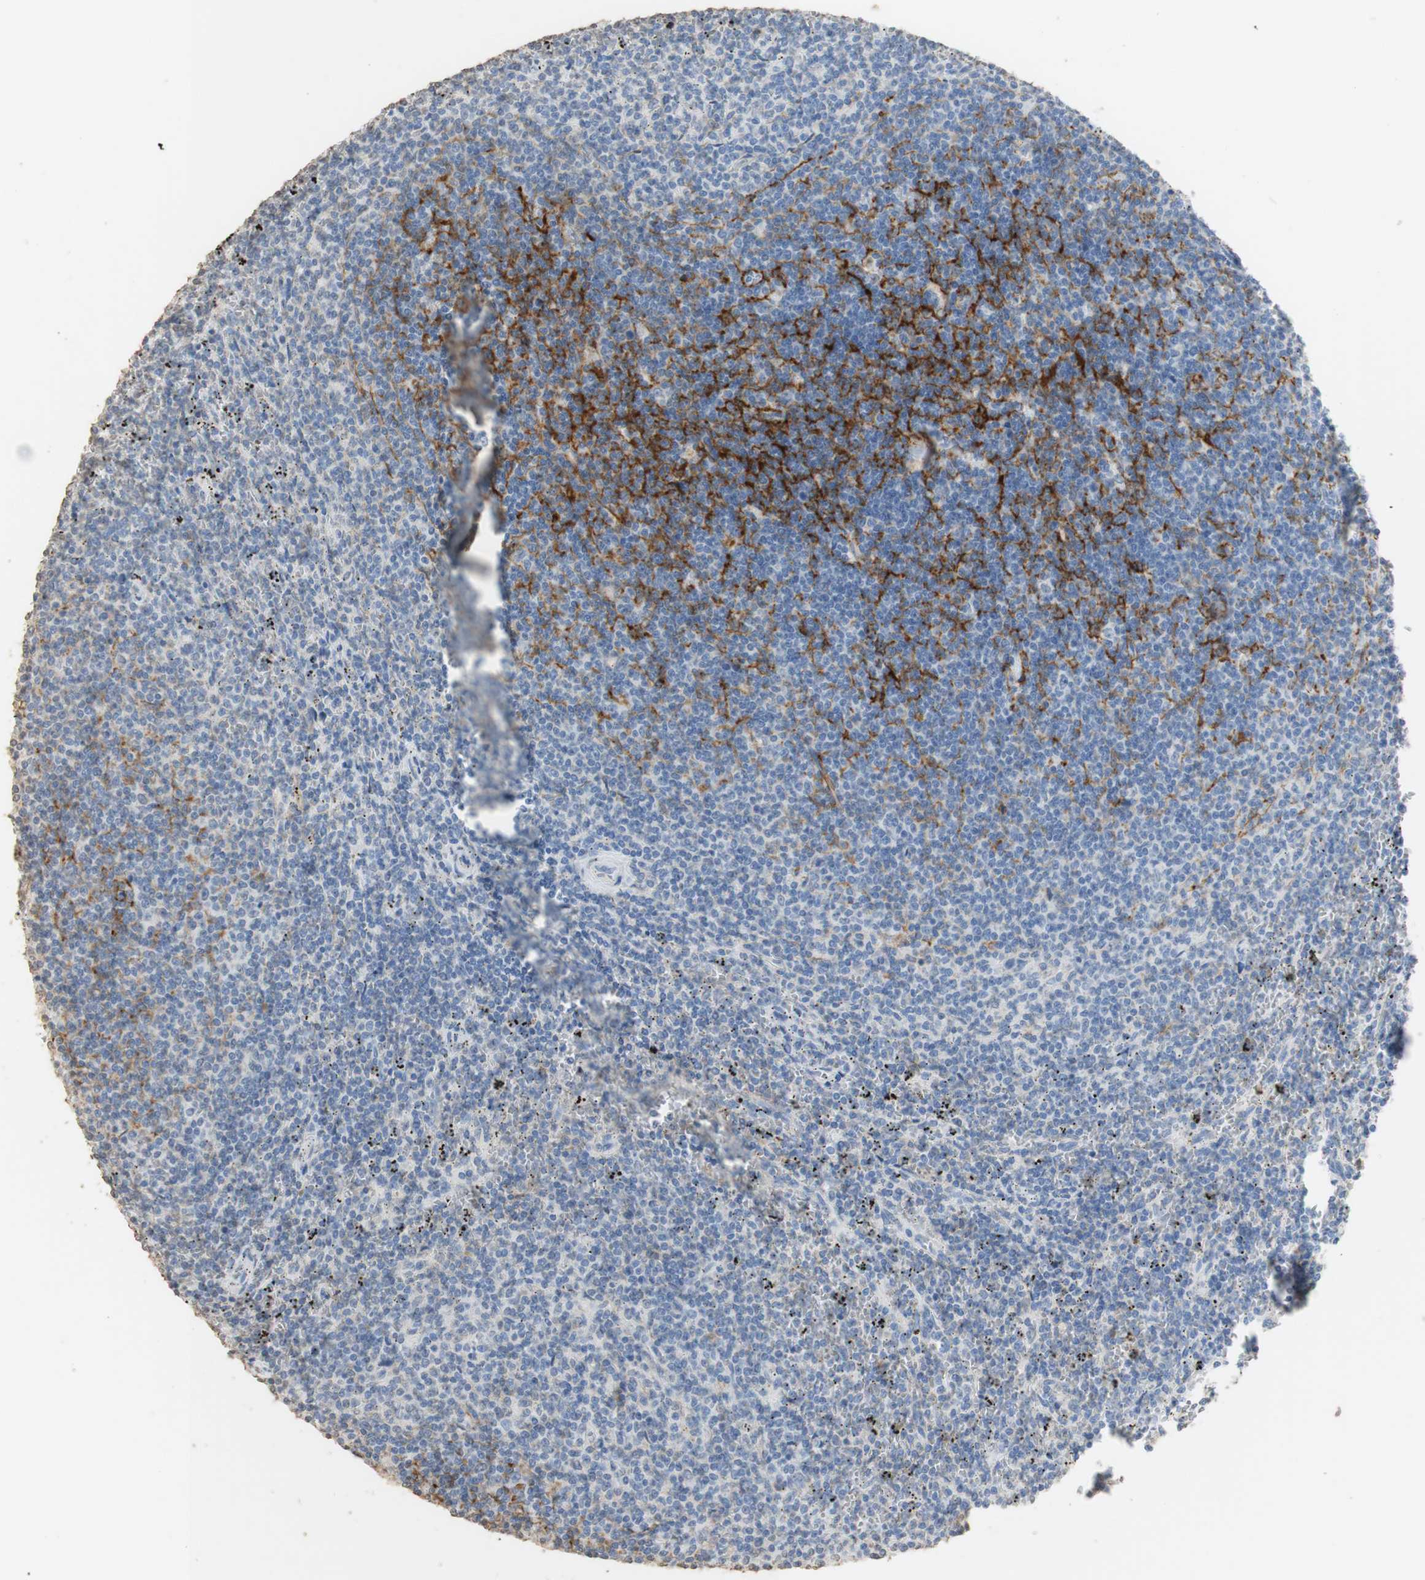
{"staining": {"intensity": "negative", "quantity": "none", "location": "none"}, "tissue": "lymphoma", "cell_type": "Tumor cells", "image_type": "cancer", "snomed": [{"axis": "morphology", "description": "Malignant lymphoma, non-Hodgkin's type, Low grade"}, {"axis": "topography", "description": "Spleen"}], "caption": "The micrograph displays no significant positivity in tumor cells of lymphoma.", "gene": "L1CAM", "patient": {"sex": "female", "age": 50}}